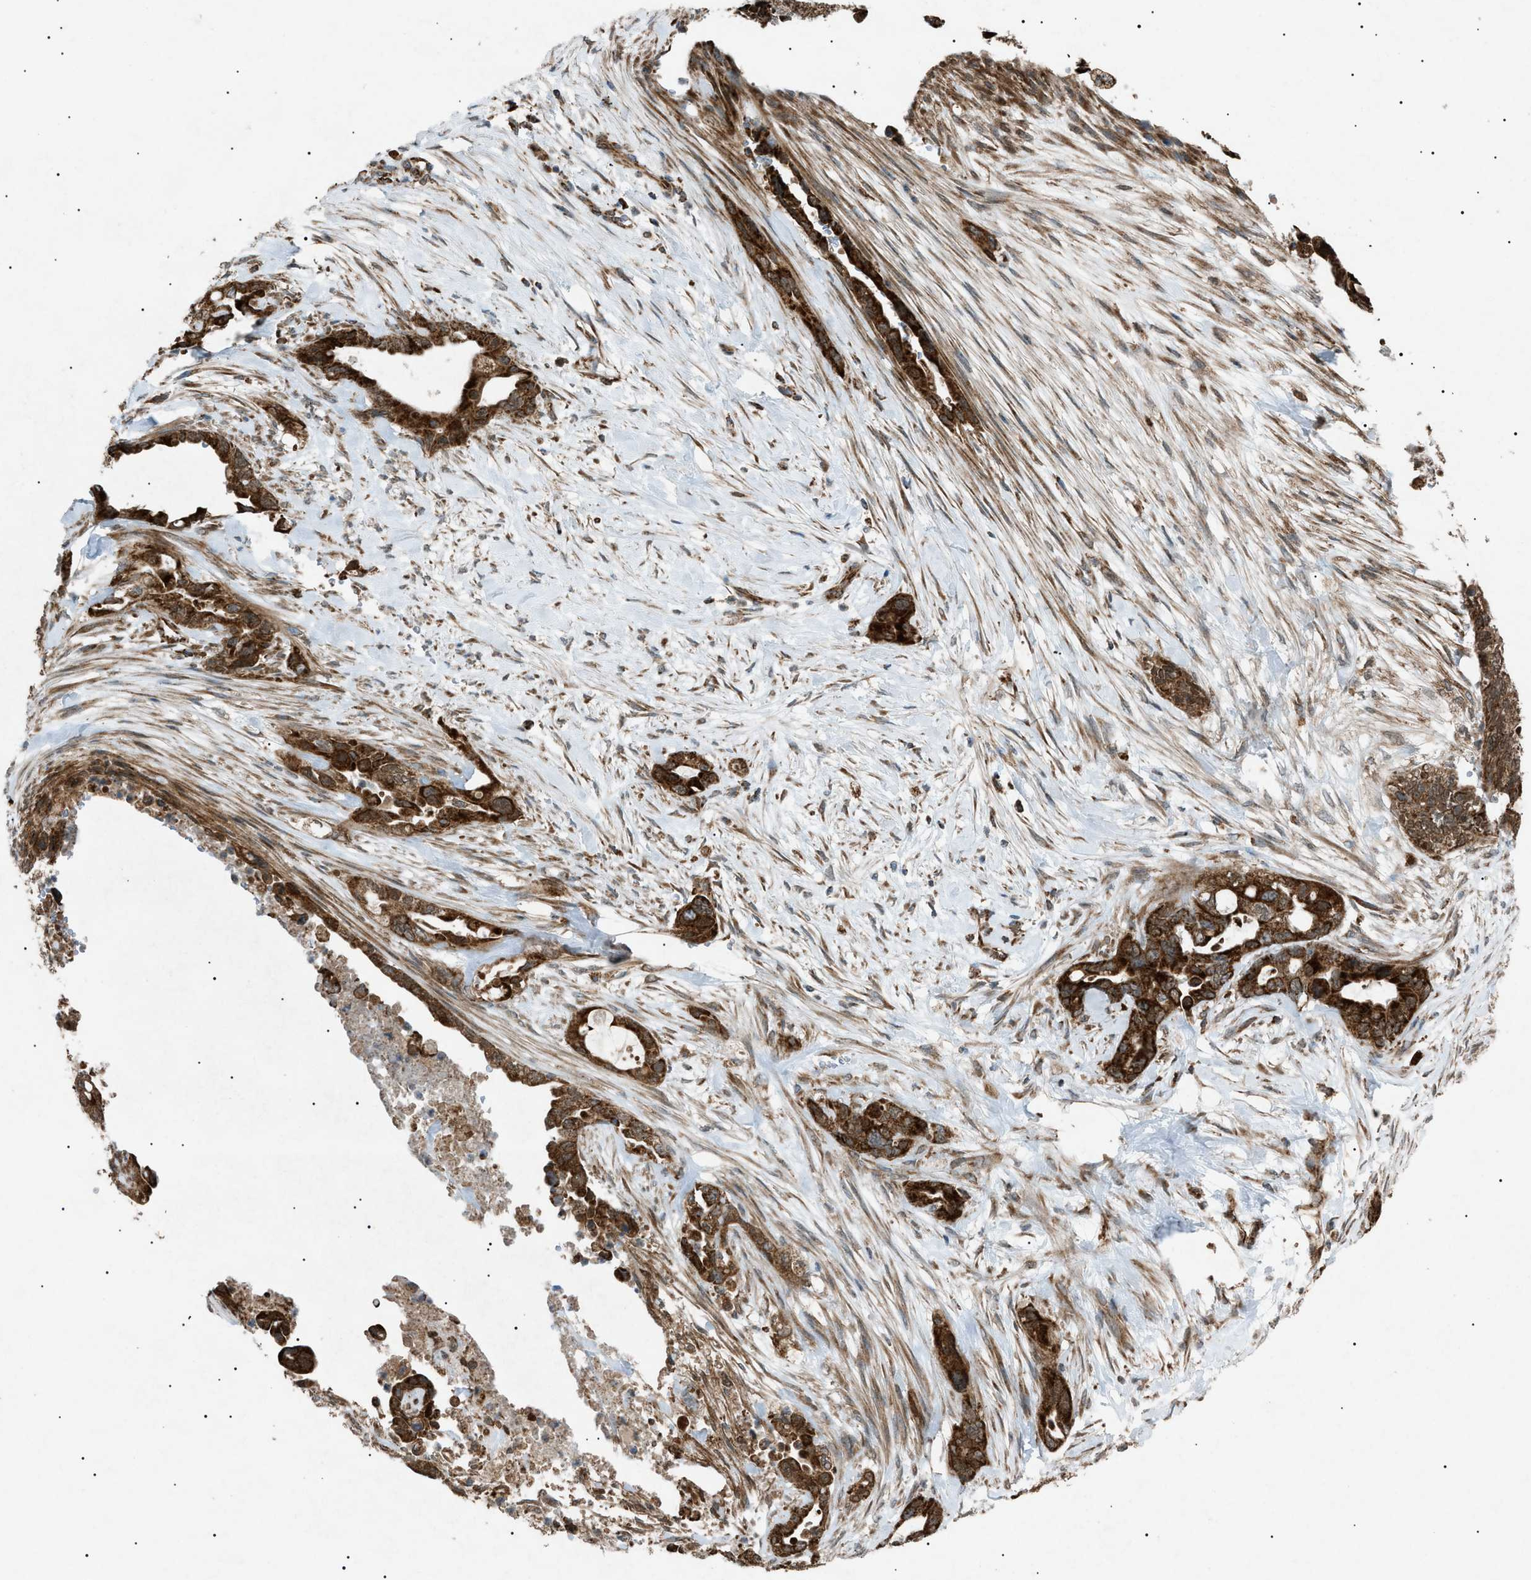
{"staining": {"intensity": "strong", "quantity": ">75%", "location": "cytoplasmic/membranous"}, "tissue": "pancreatic cancer", "cell_type": "Tumor cells", "image_type": "cancer", "snomed": [{"axis": "morphology", "description": "Adenocarcinoma, NOS"}, {"axis": "topography", "description": "Pancreas"}], "caption": "An immunohistochemistry photomicrograph of neoplastic tissue is shown. Protein staining in brown labels strong cytoplasmic/membranous positivity in pancreatic cancer within tumor cells.", "gene": "C1GALT1C1", "patient": {"sex": "male", "age": 70}}